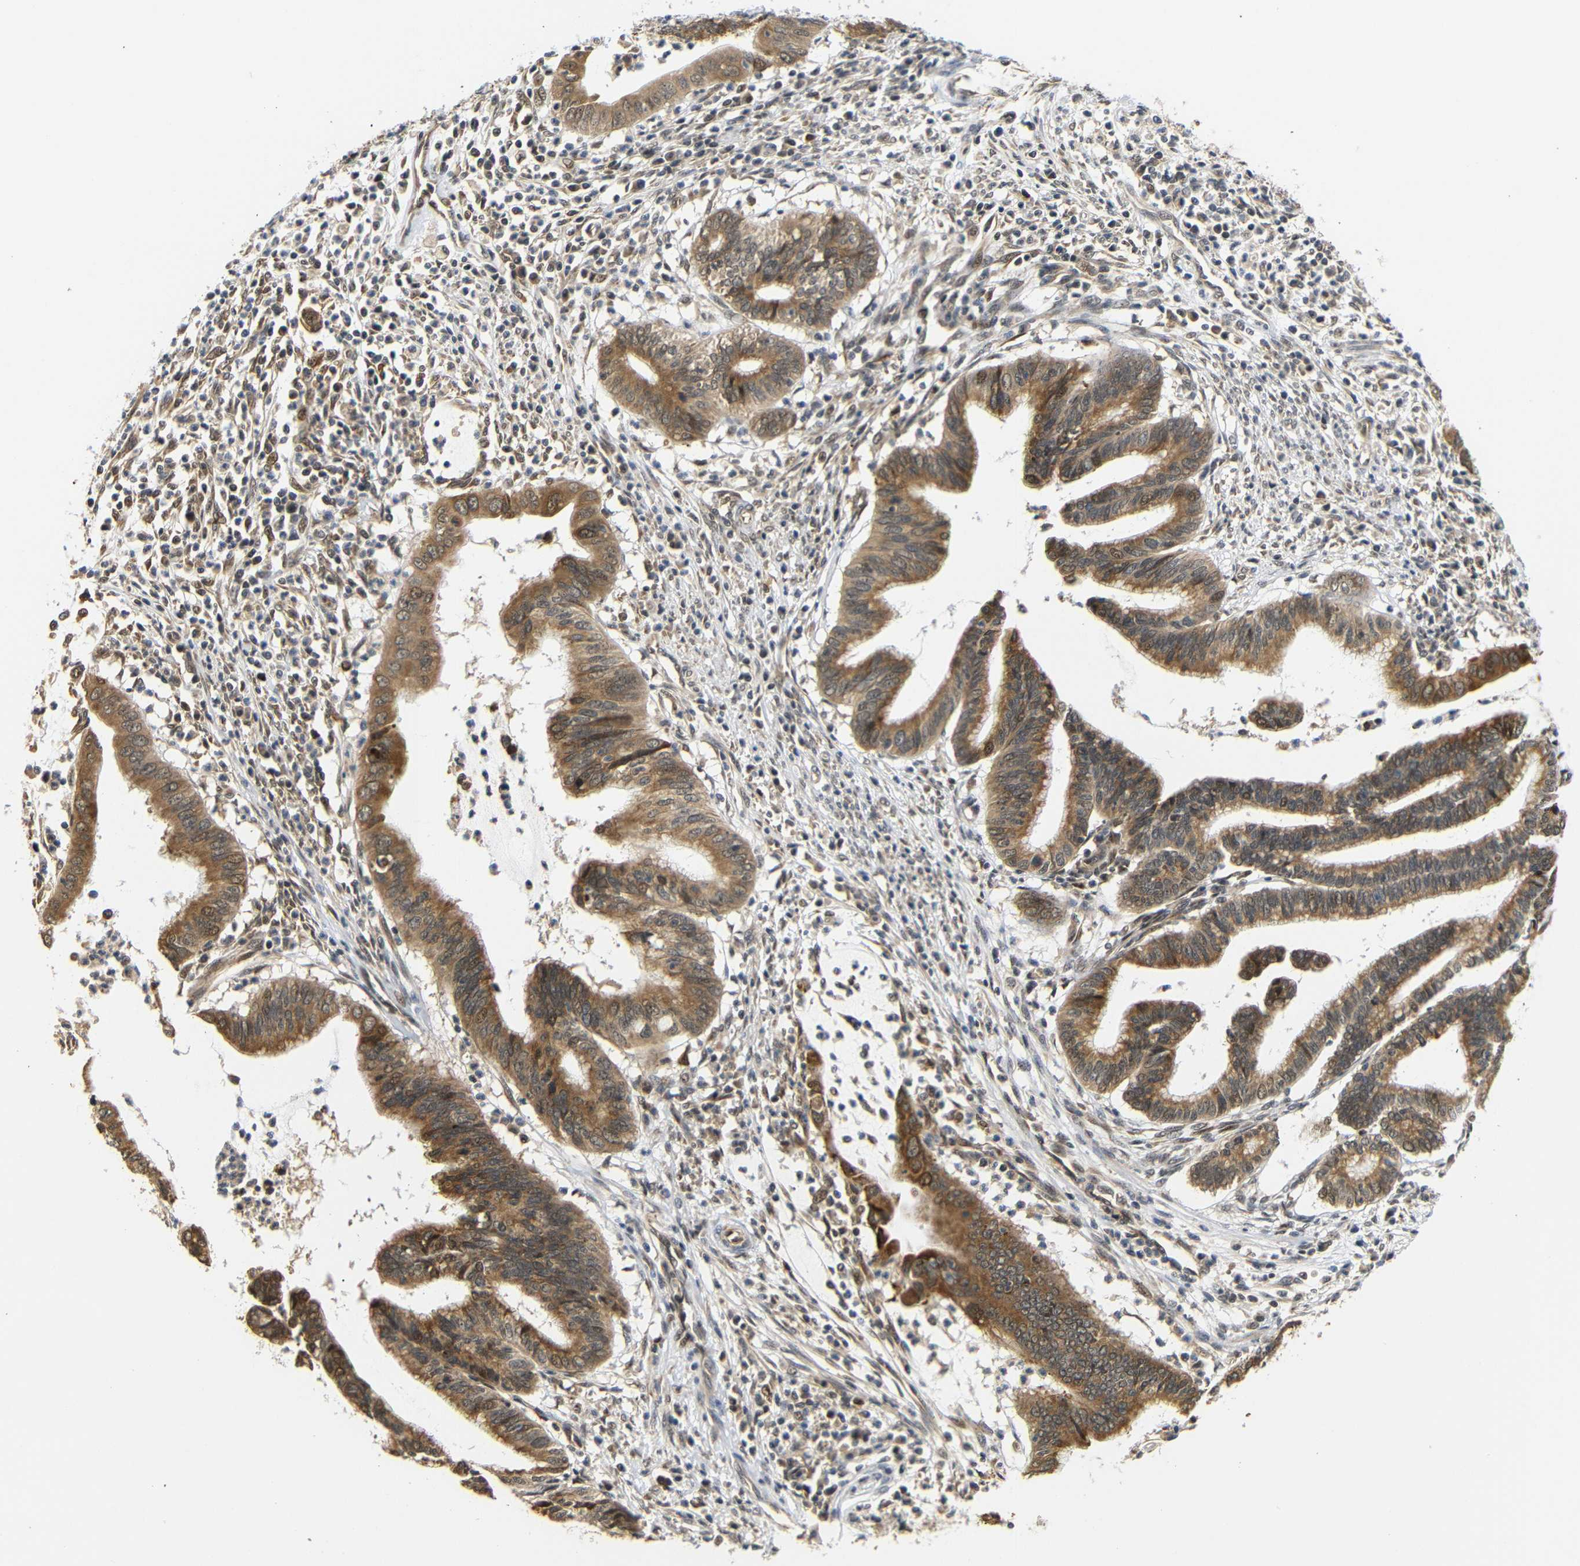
{"staining": {"intensity": "moderate", "quantity": ">75%", "location": "cytoplasmic/membranous"}, "tissue": "cervical cancer", "cell_type": "Tumor cells", "image_type": "cancer", "snomed": [{"axis": "morphology", "description": "Adenocarcinoma, NOS"}, {"axis": "topography", "description": "Cervix"}], "caption": "Brown immunohistochemical staining in human cervical cancer (adenocarcinoma) exhibits moderate cytoplasmic/membranous expression in about >75% of tumor cells.", "gene": "GJA5", "patient": {"sex": "female", "age": 36}}